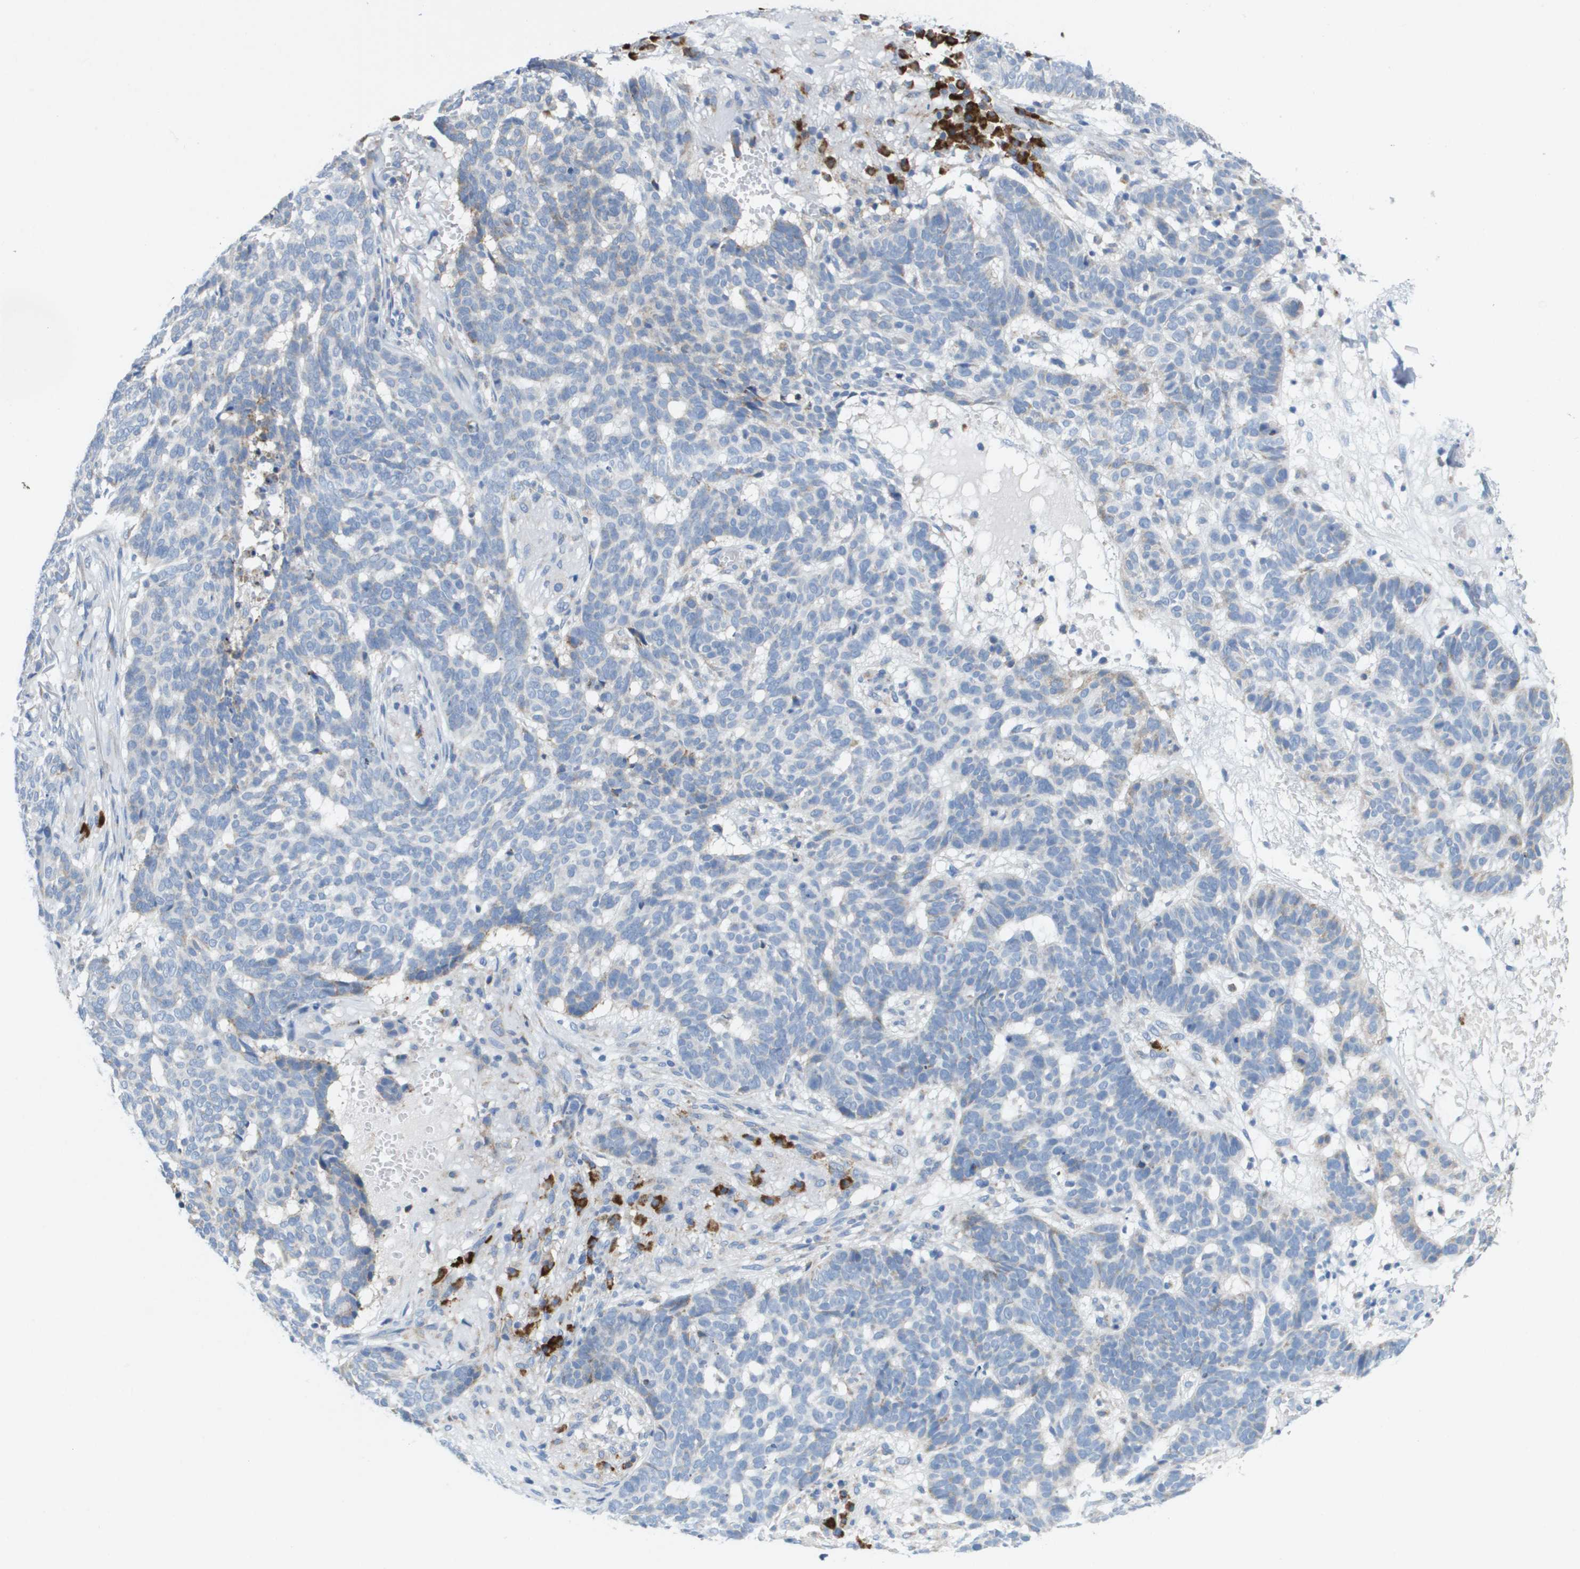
{"staining": {"intensity": "negative", "quantity": "none", "location": "none"}, "tissue": "skin cancer", "cell_type": "Tumor cells", "image_type": "cancer", "snomed": [{"axis": "morphology", "description": "Basal cell carcinoma"}, {"axis": "topography", "description": "Skin"}], "caption": "Basal cell carcinoma (skin) stained for a protein using immunohistochemistry (IHC) displays no staining tumor cells.", "gene": "CD3G", "patient": {"sex": "male", "age": 85}}